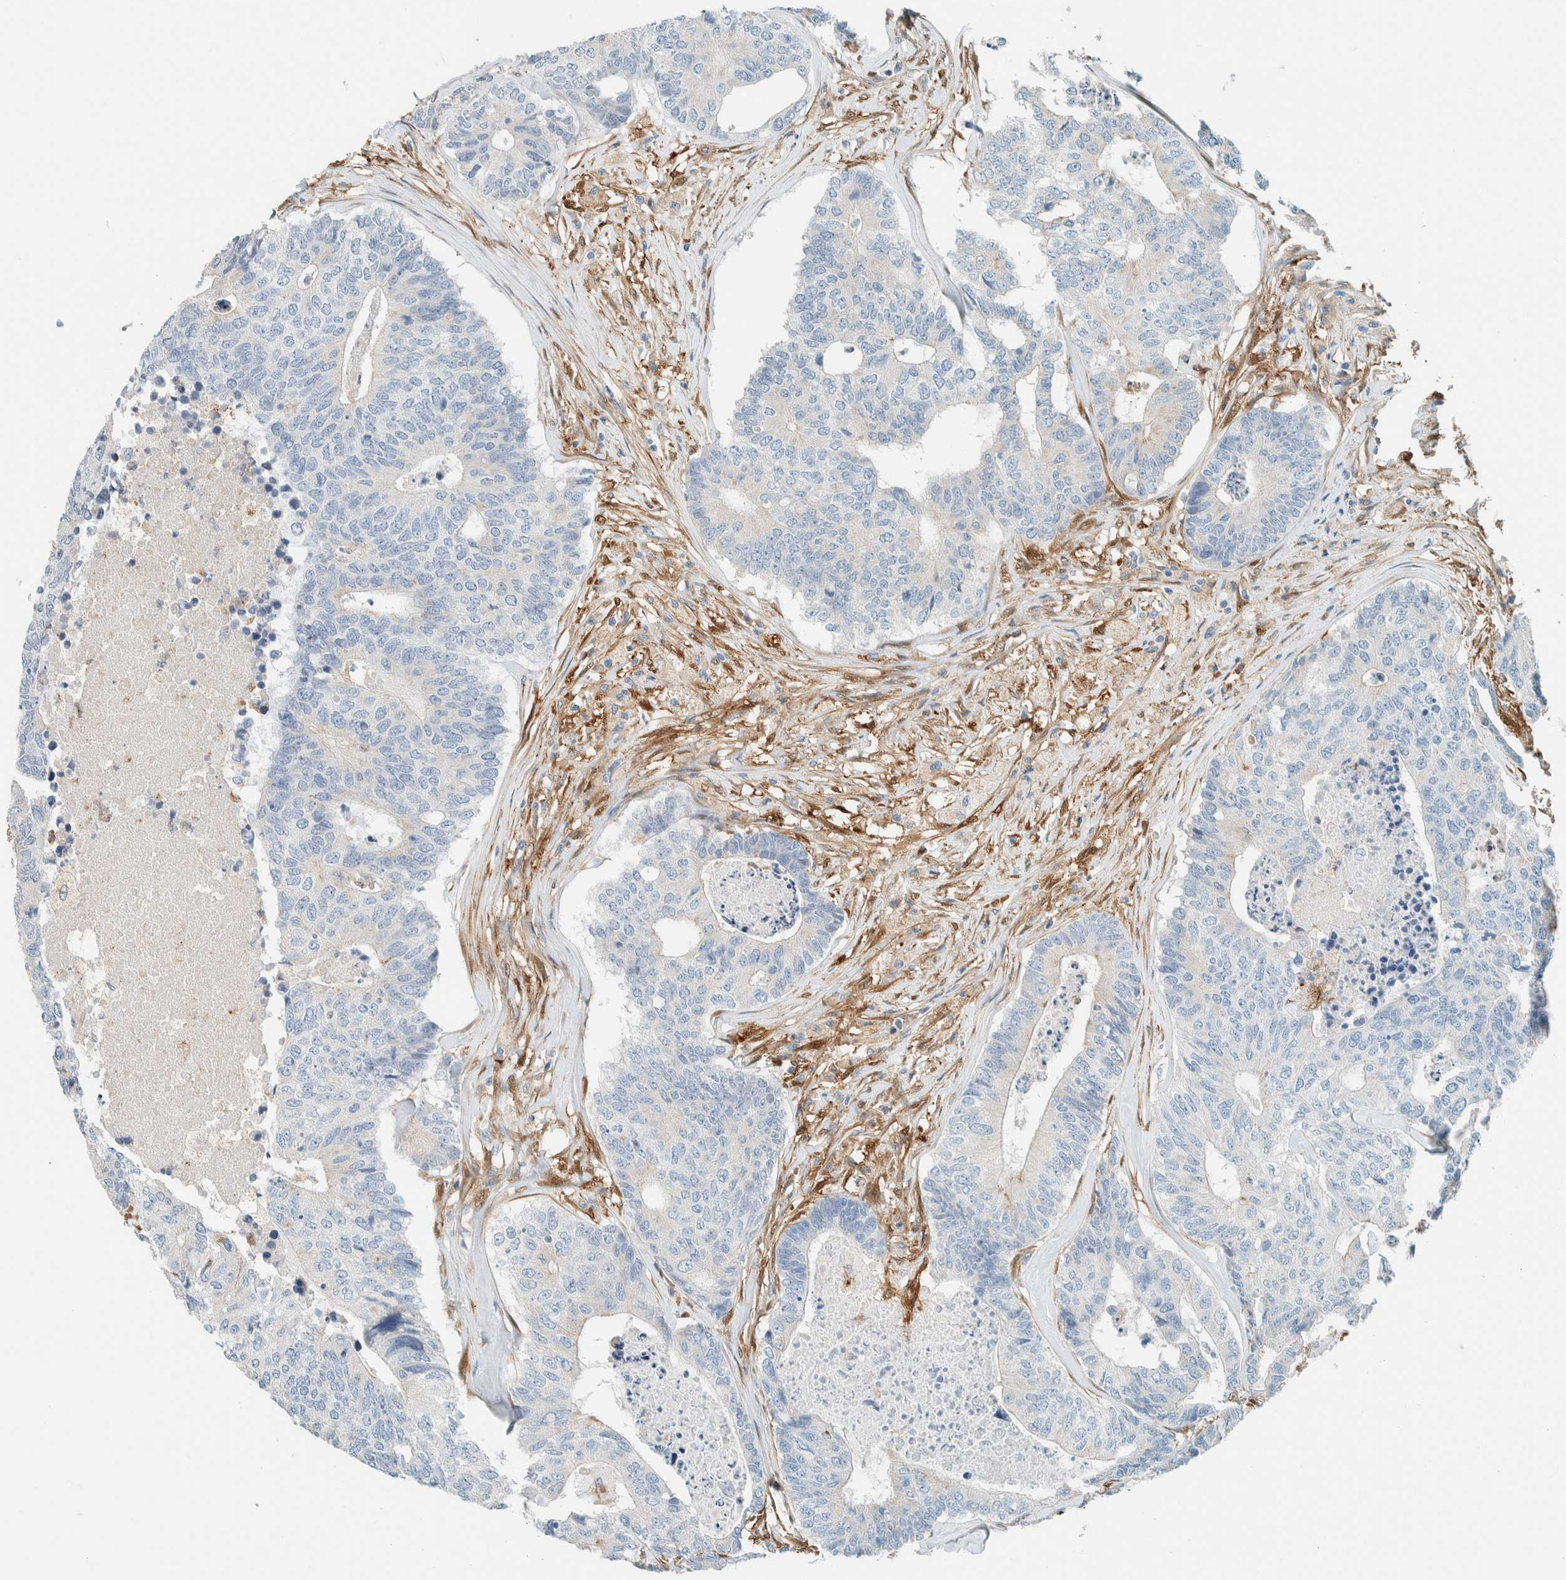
{"staining": {"intensity": "negative", "quantity": "none", "location": "none"}, "tissue": "colorectal cancer", "cell_type": "Tumor cells", "image_type": "cancer", "snomed": [{"axis": "morphology", "description": "Adenocarcinoma, NOS"}, {"axis": "topography", "description": "Colon"}], "caption": "A micrograph of colorectal cancer stained for a protein exhibits no brown staining in tumor cells.", "gene": "NXN", "patient": {"sex": "female", "age": 67}}